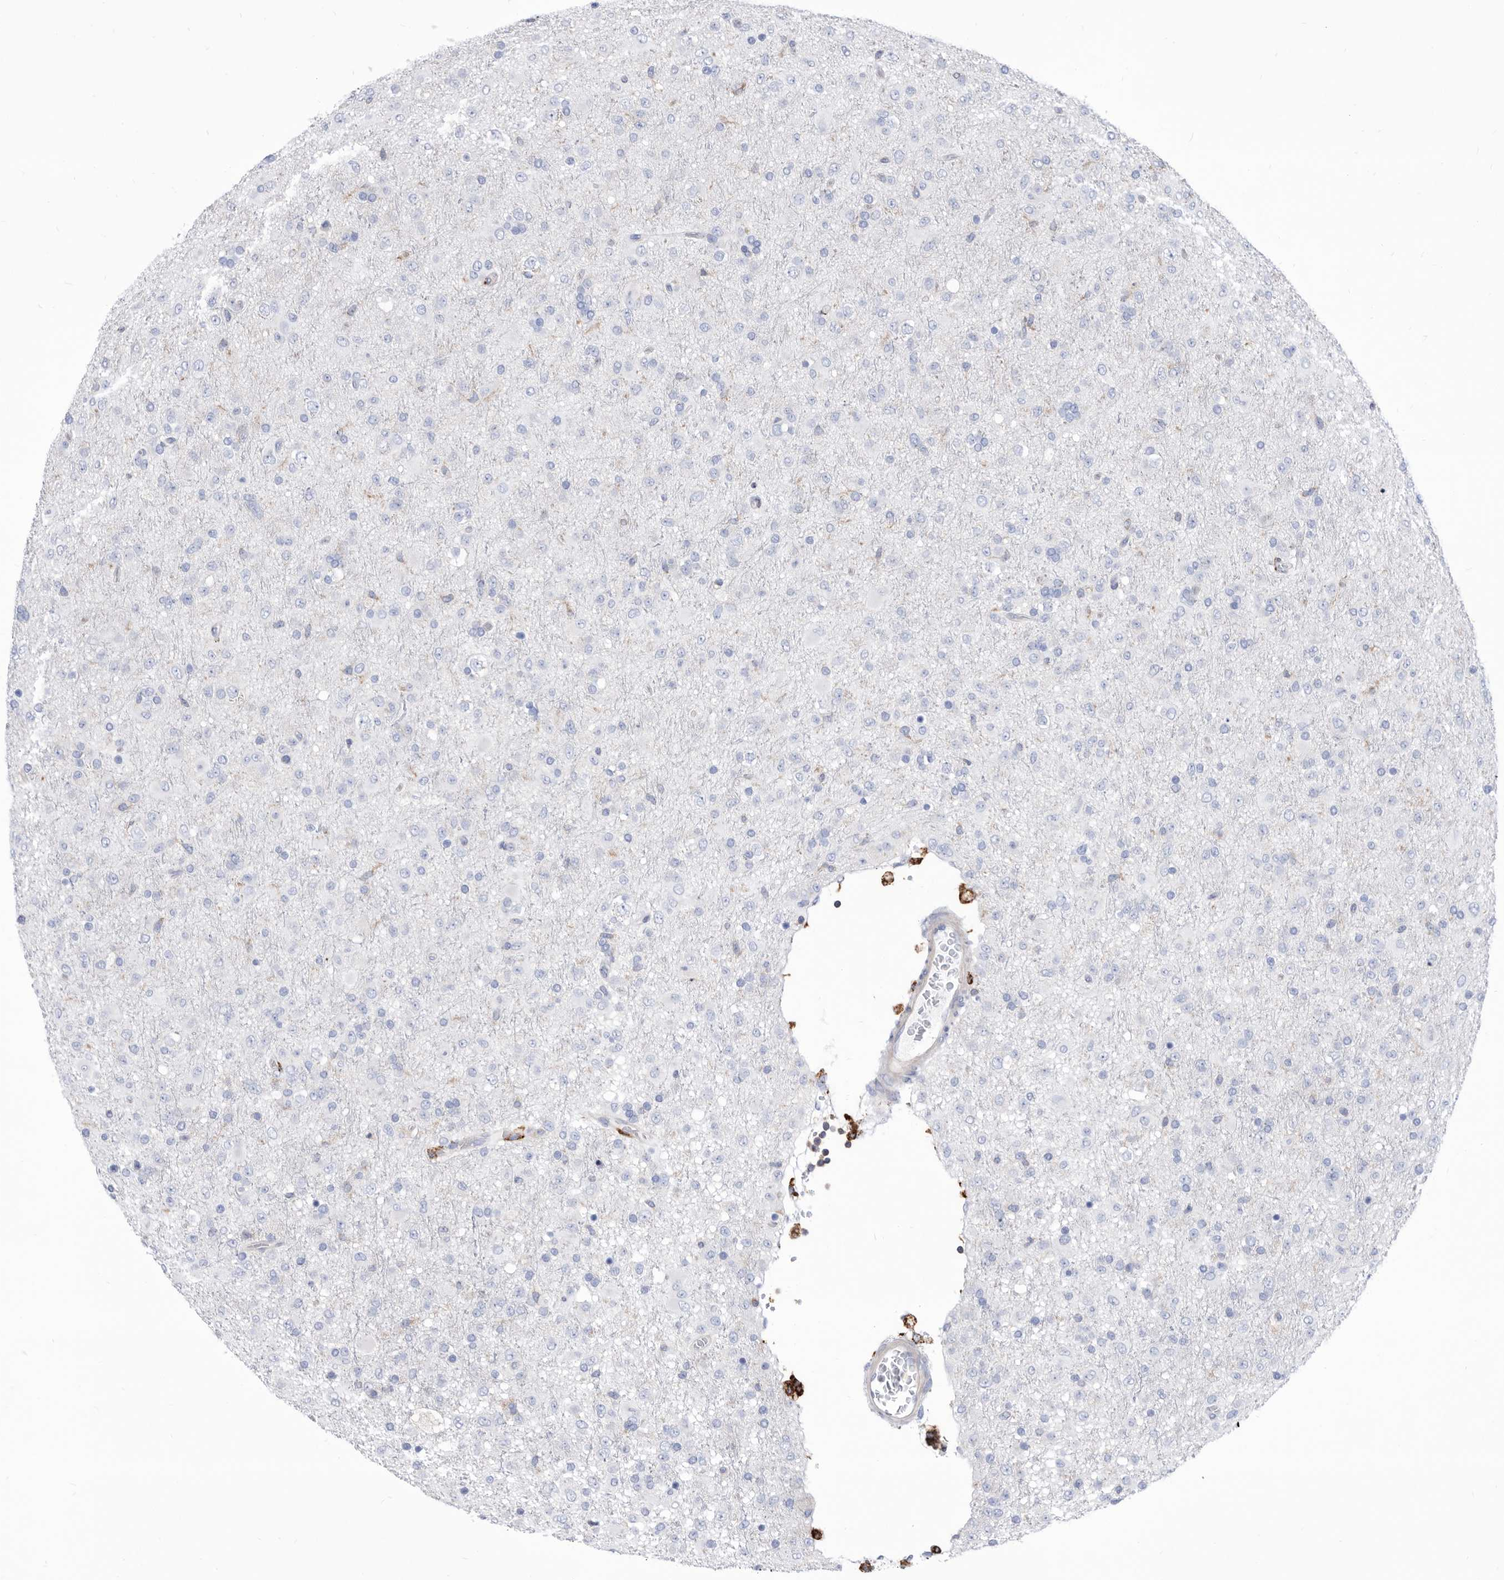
{"staining": {"intensity": "negative", "quantity": "none", "location": "none"}, "tissue": "glioma", "cell_type": "Tumor cells", "image_type": "cancer", "snomed": [{"axis": "morphology", "description": "Glioma, malignant, Low grade"}, {"axis": "topography", "description": "Brain"}], "caption": "This is a histopathology image of immunohistochemistry (IHC) staining of glioma, which shows no positivity in tumor cells.", "gene": "SMG7", "patient": {"sex": "male", "age": 65}}